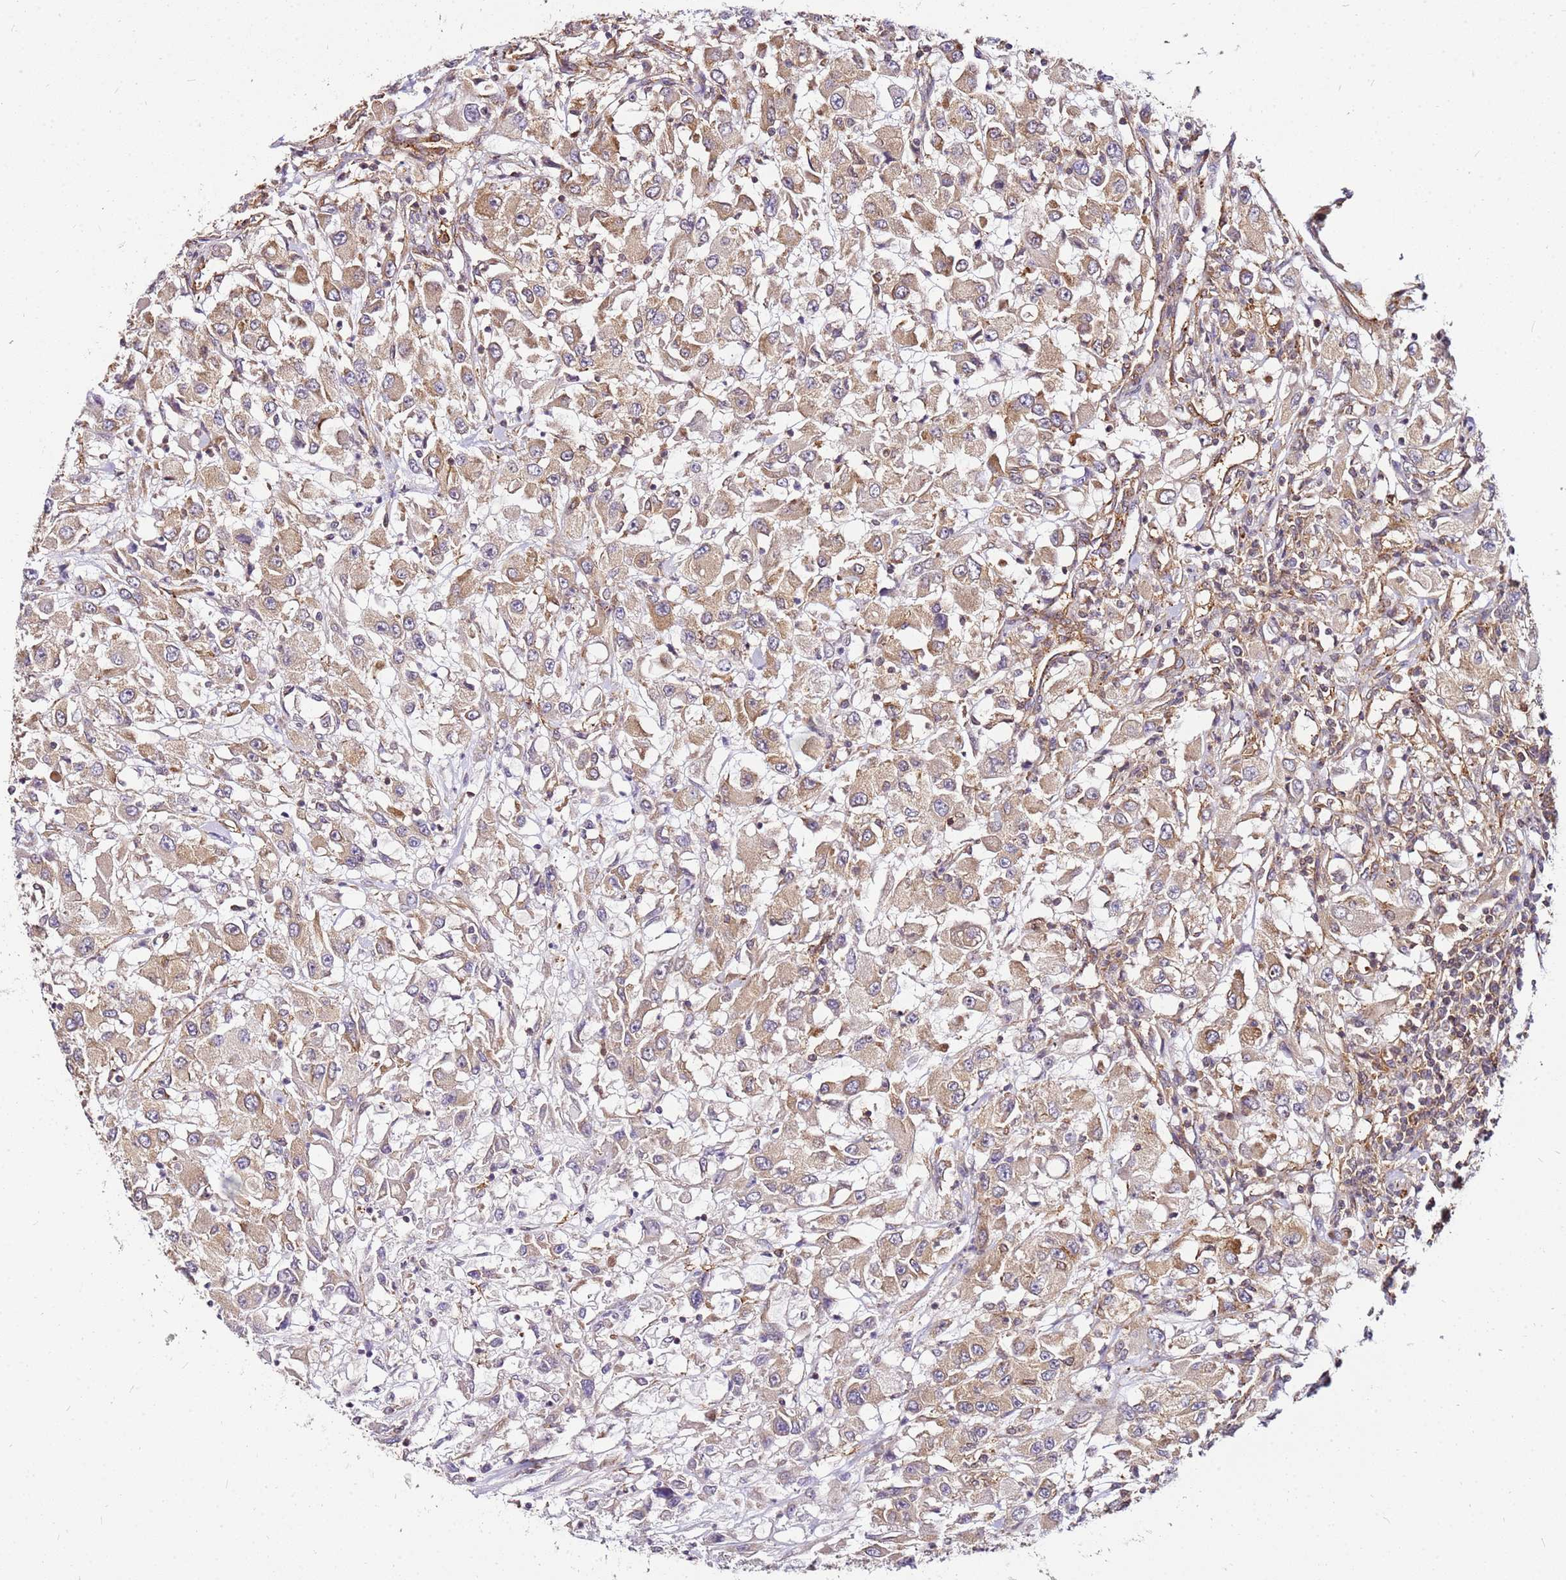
{"staining": {"intensity": "weak", "quantity": ">75%", "location": "cytoplasmic/membranous"}, "tissue": "renal cancer", "cell_type": "Tumor cells", "image_type": "cancer", "snomed": [{"axis": "morphology", "description": "Adenocarcinoma, NOS"}, {"axis": "topography", "description": "Kidney"}], "caption": "The histopathology image exhibits immunohistochemical staining of renal cancer (adenocarcinoma). There is weak cytoplasmic/membranous positivity is appreciated in approximately >75% of tumor cells.", "gene": "PIH1D1", "patient": {"sex": "female", "age": 67}}